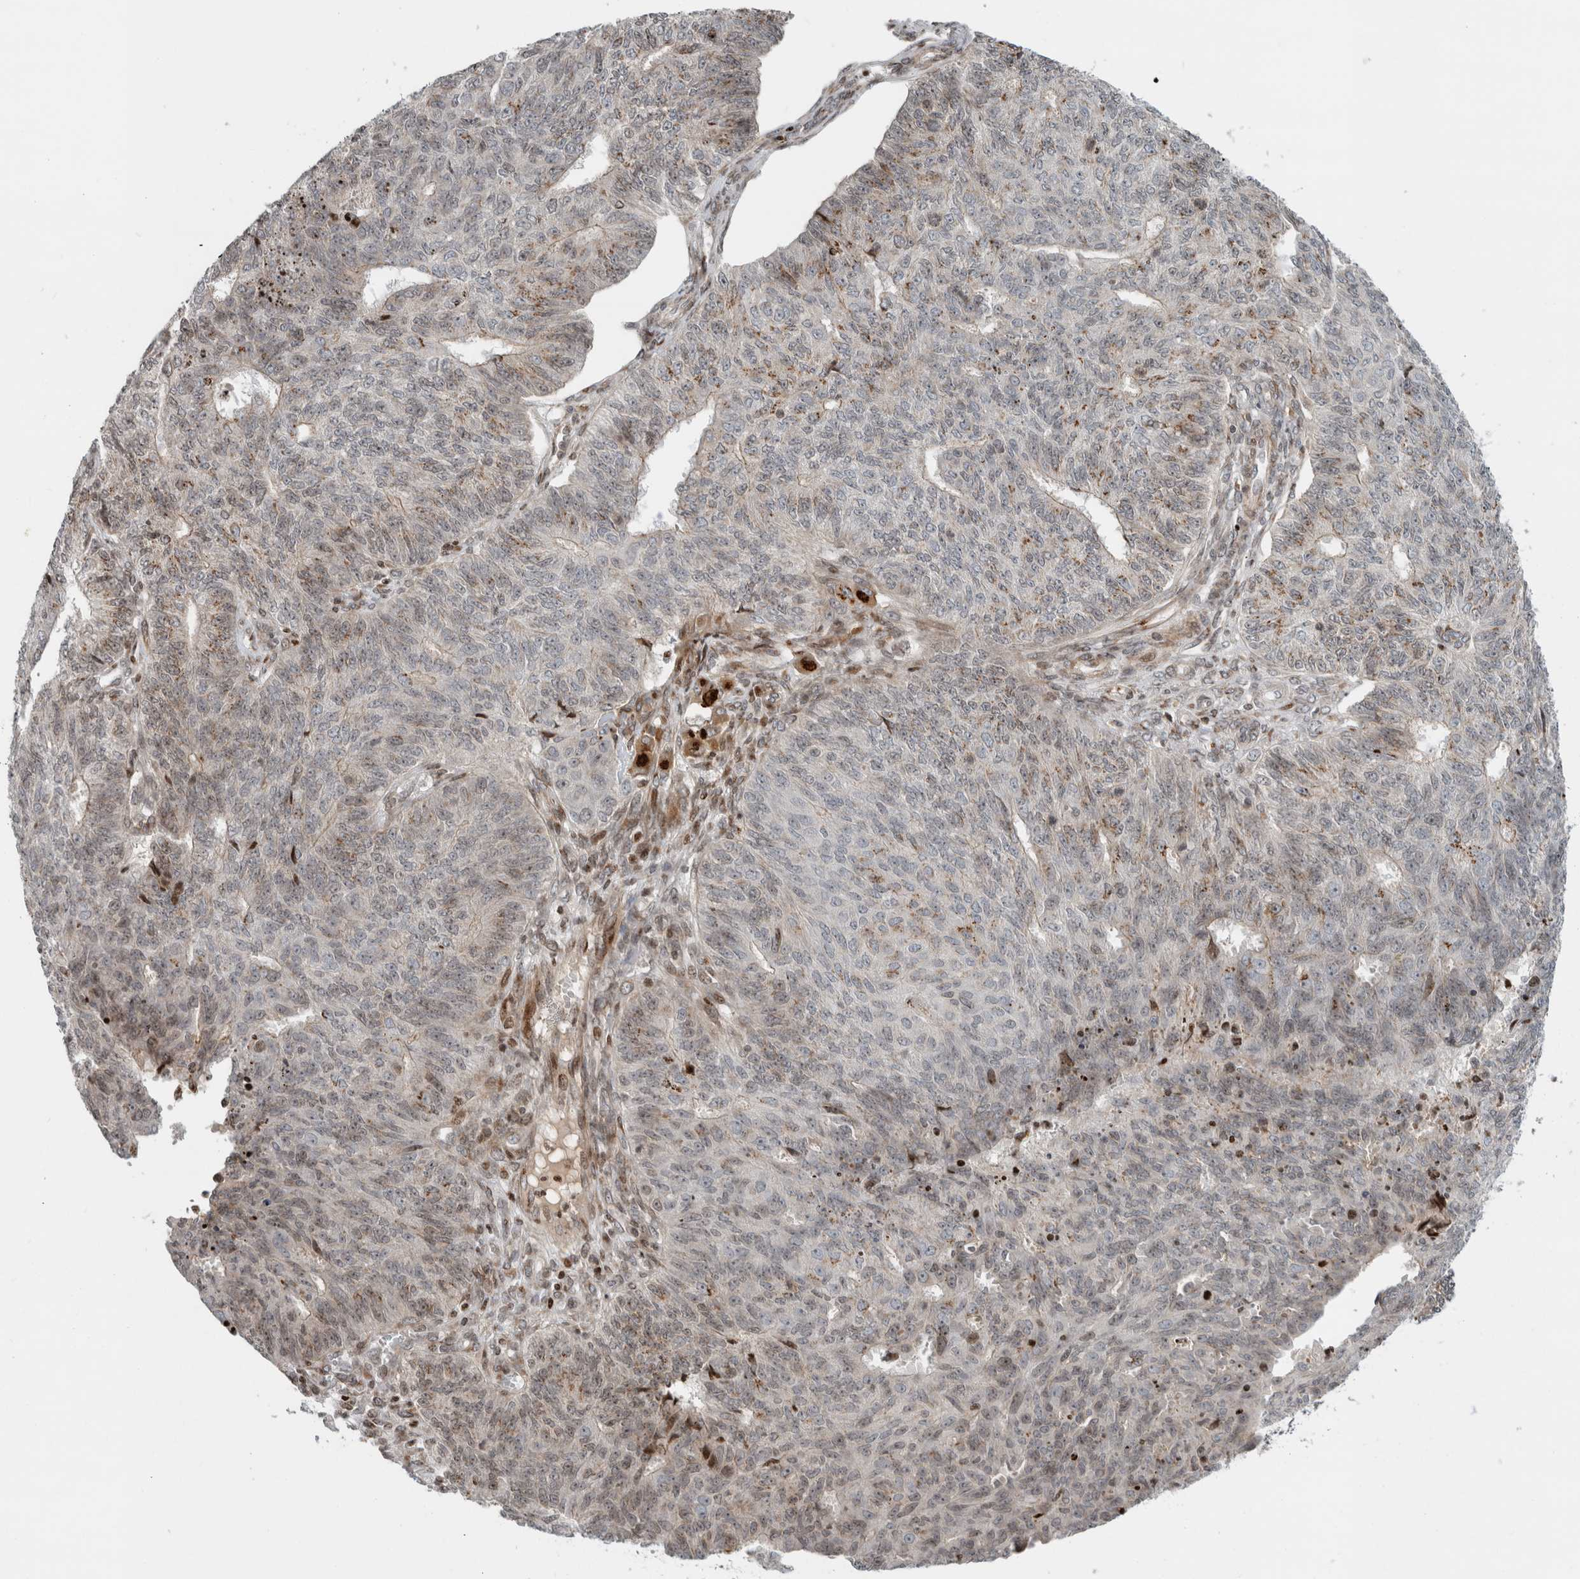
{"staining": {"intensity": "moderate", "quantity": "<25%", "location": "cytoplasmic/membranous"}, "tissue": "endometrial cancer", "cell_type": "Tumor cells", "image_type": "cancer", "snomed": [{"axis": "morphology", "description": "Adenocarcinoma, NOS"}, {"axis": "topography", "description": "Endometrium"}], "caption": "Immunohistochemical staining of human endometrial cancer reveals moderate cytoplasmic/membranous protein expression in about <25% of tumor cells.", "gene": "GINS4", "patient": {"sex": "female", "age": 32}}